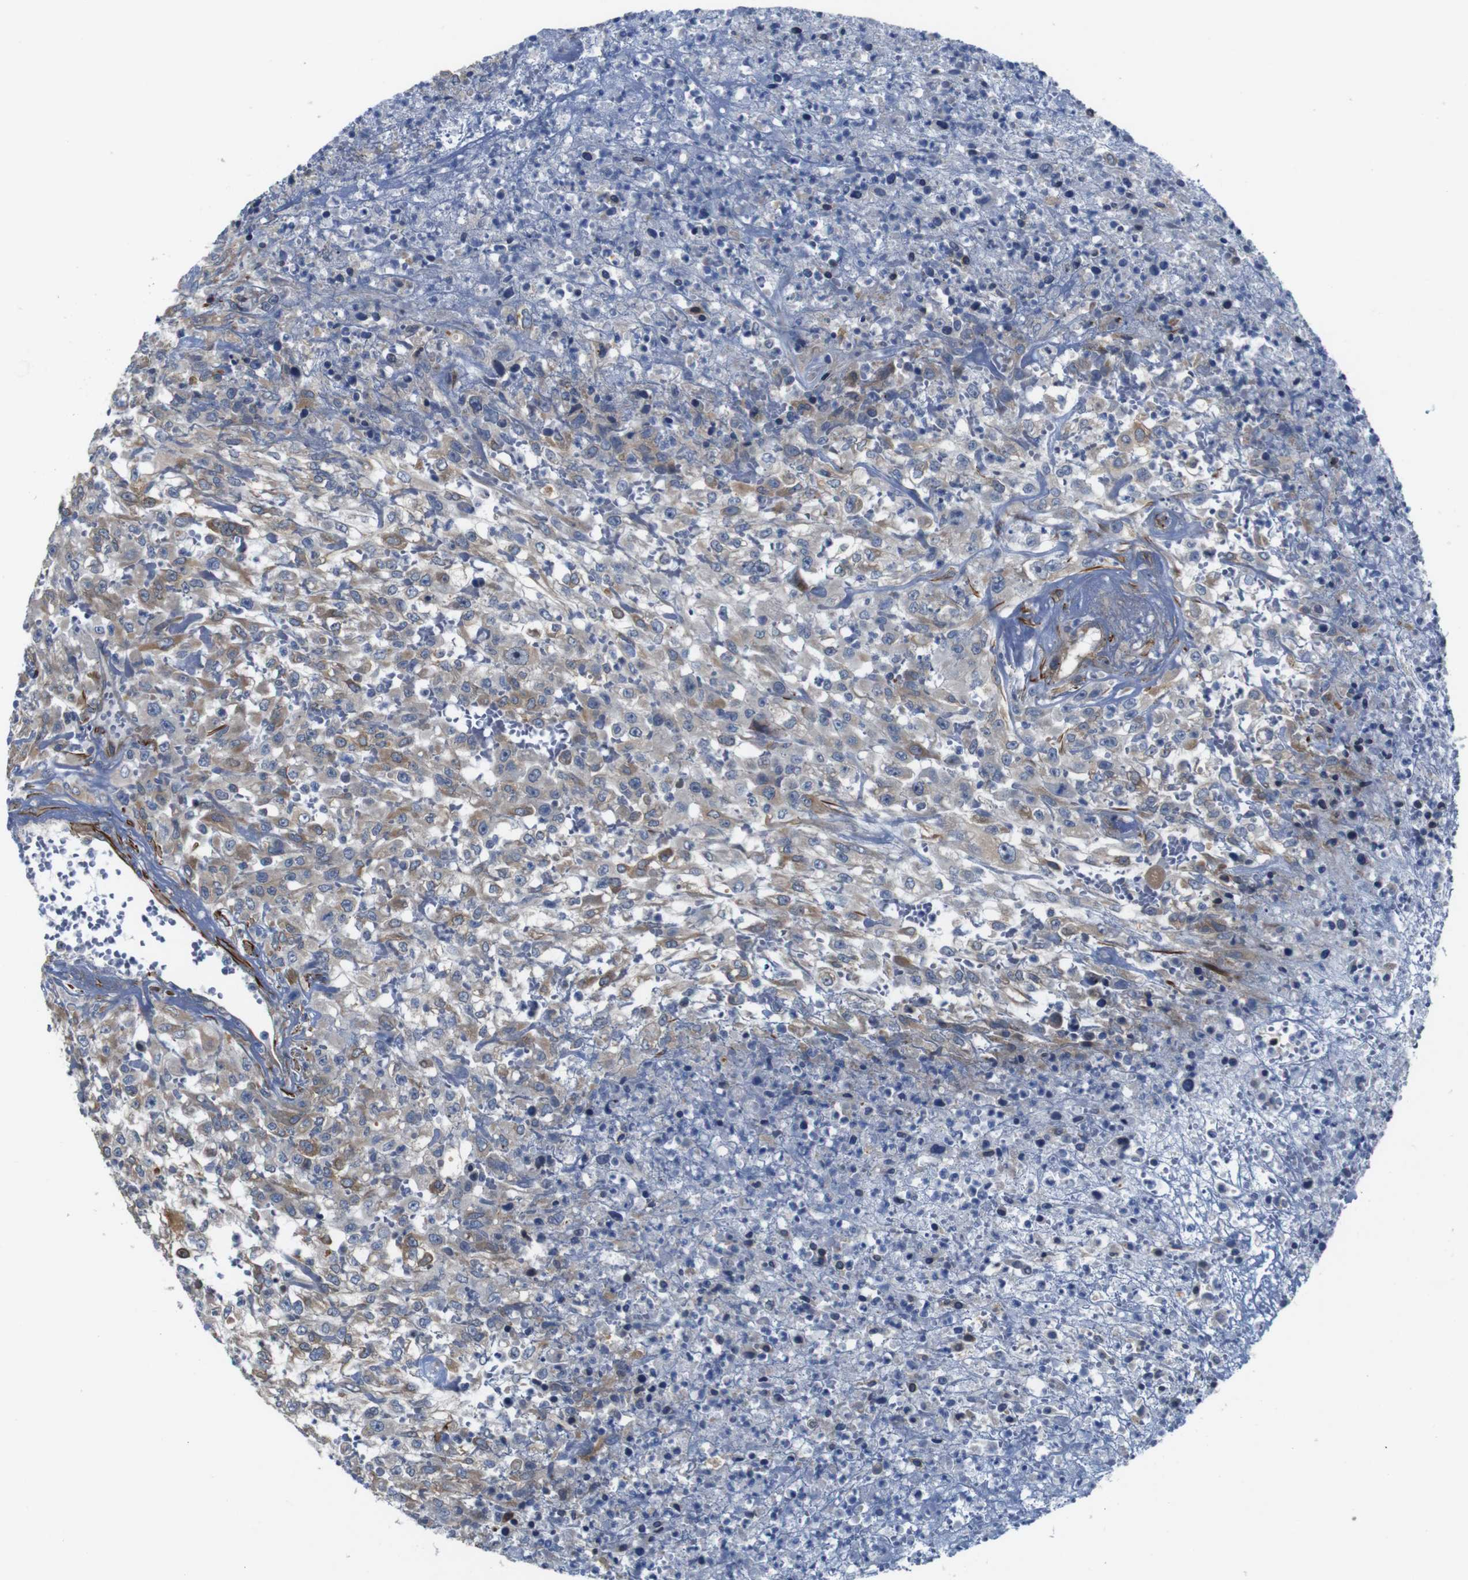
{"staining": {"intensity": "weak", "quantity": "<25%", "location": "cytoplasmic/membranous"}, "tissue": "urothelial cancer", "cell_type": "Tumor cells", "image_type": "cancer", "snomed": [{"axis": "morphology", "description": "Urothelial carcinoma, High grade"}, {"axis": "topography", "description": "Urinary bladder"}], "caption": "High magnification brightfield microscopy of urothelial cancer stained with DAB (brown) and counterstained with hematoxylin (blue): tumor cells show no significant expression.", "gene": "GGT7", "patient": {"sex": "male", "age": 46}}